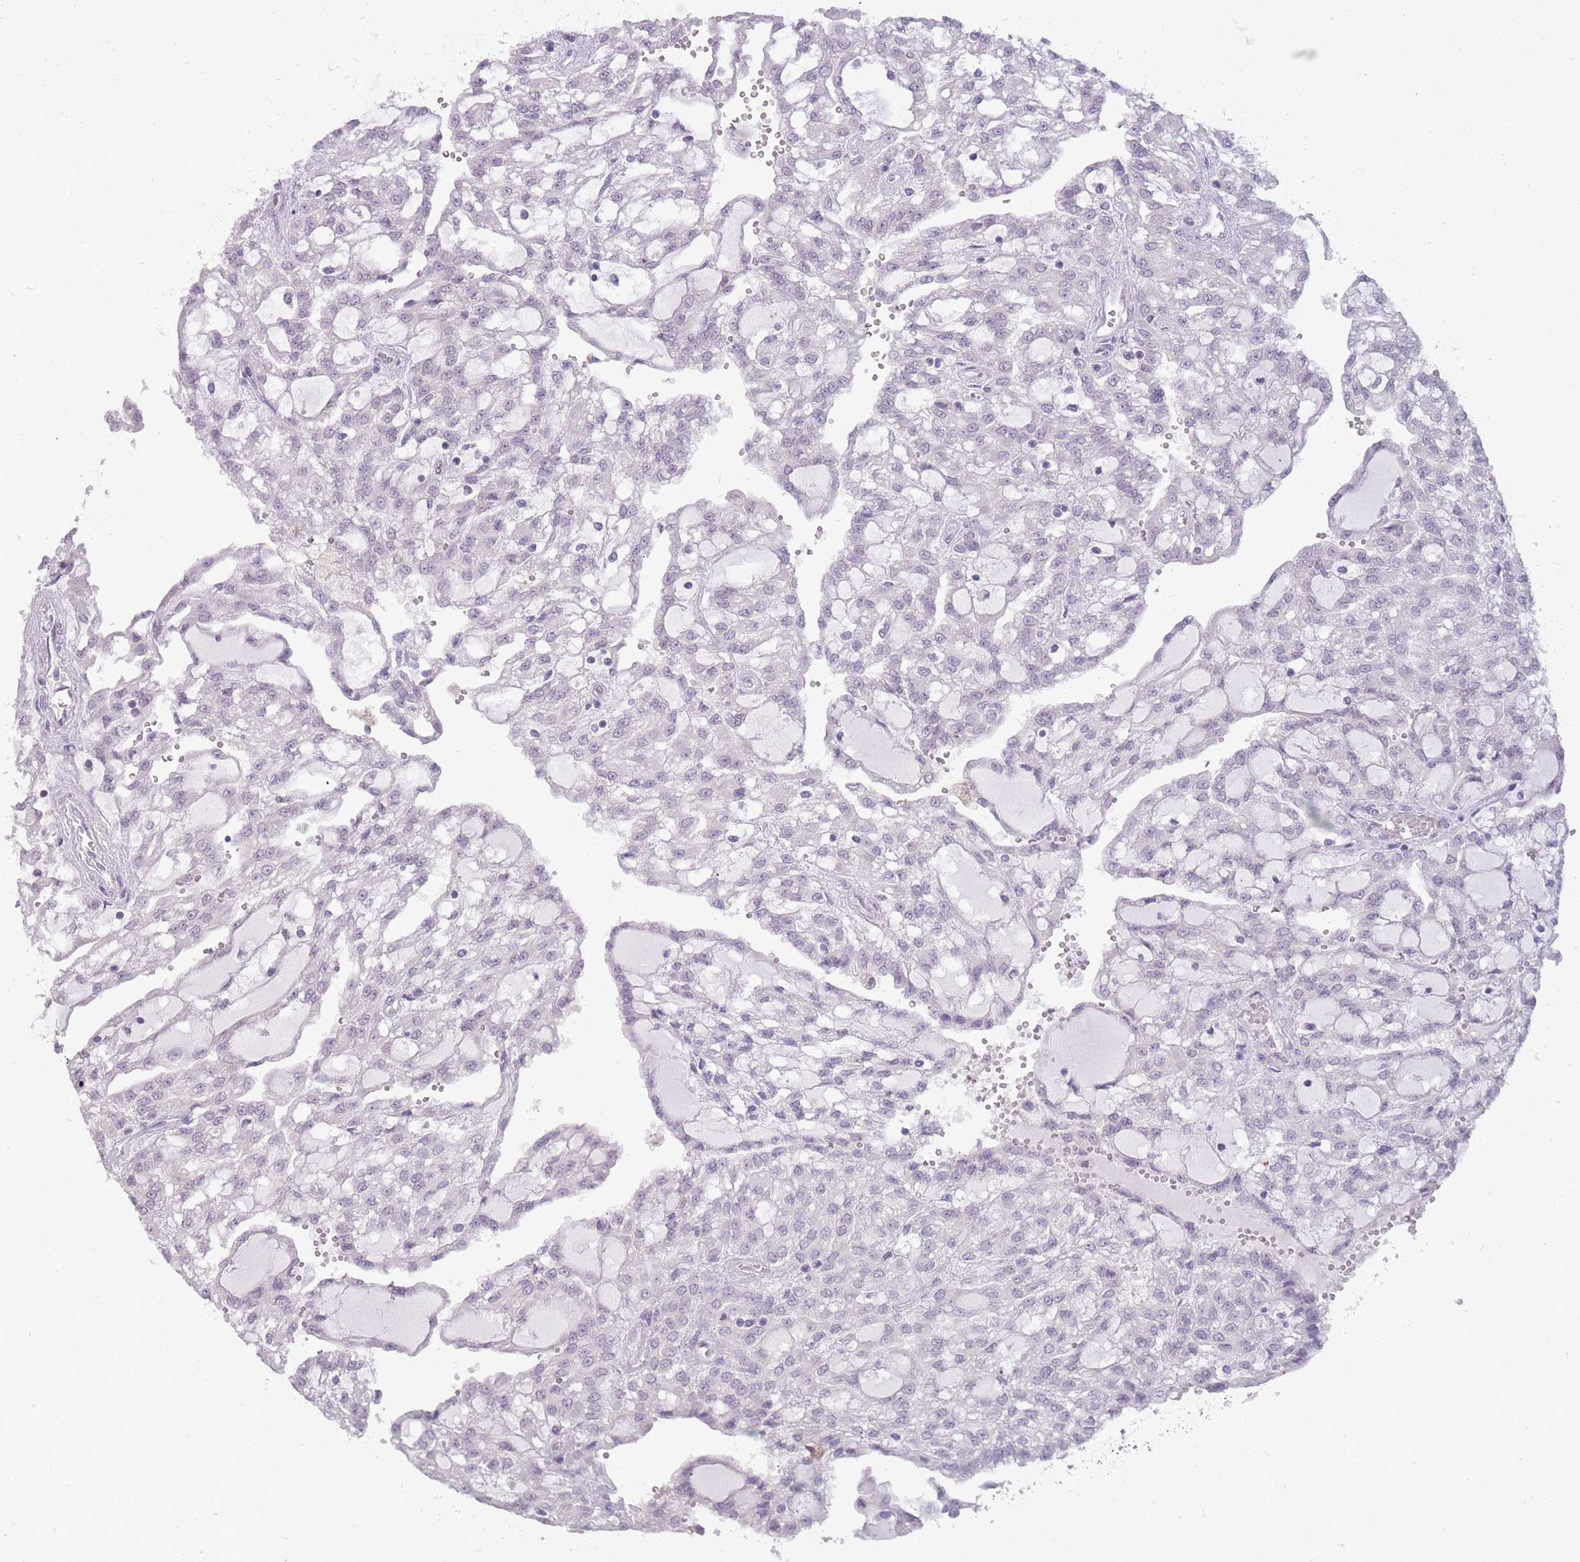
{"staining": {"intensity": "negative", "quantity": "none", "location": "none"}, "tissue": "renal cancer", "cell_type": "Tumor cells", "image_type": "cancer", "snomed": [{"axis": "morphology", "description": "Adenocarcinoma, NOS"}, {"axis": "topography", "description": "Kidney"}], "caption": "Adenocarcinoma (renal) was stained to show a protein in brown. There is no significant expression in tumor cells.", "gene": "POMZP3", "patient": {"sex": "male", "age": 63}}